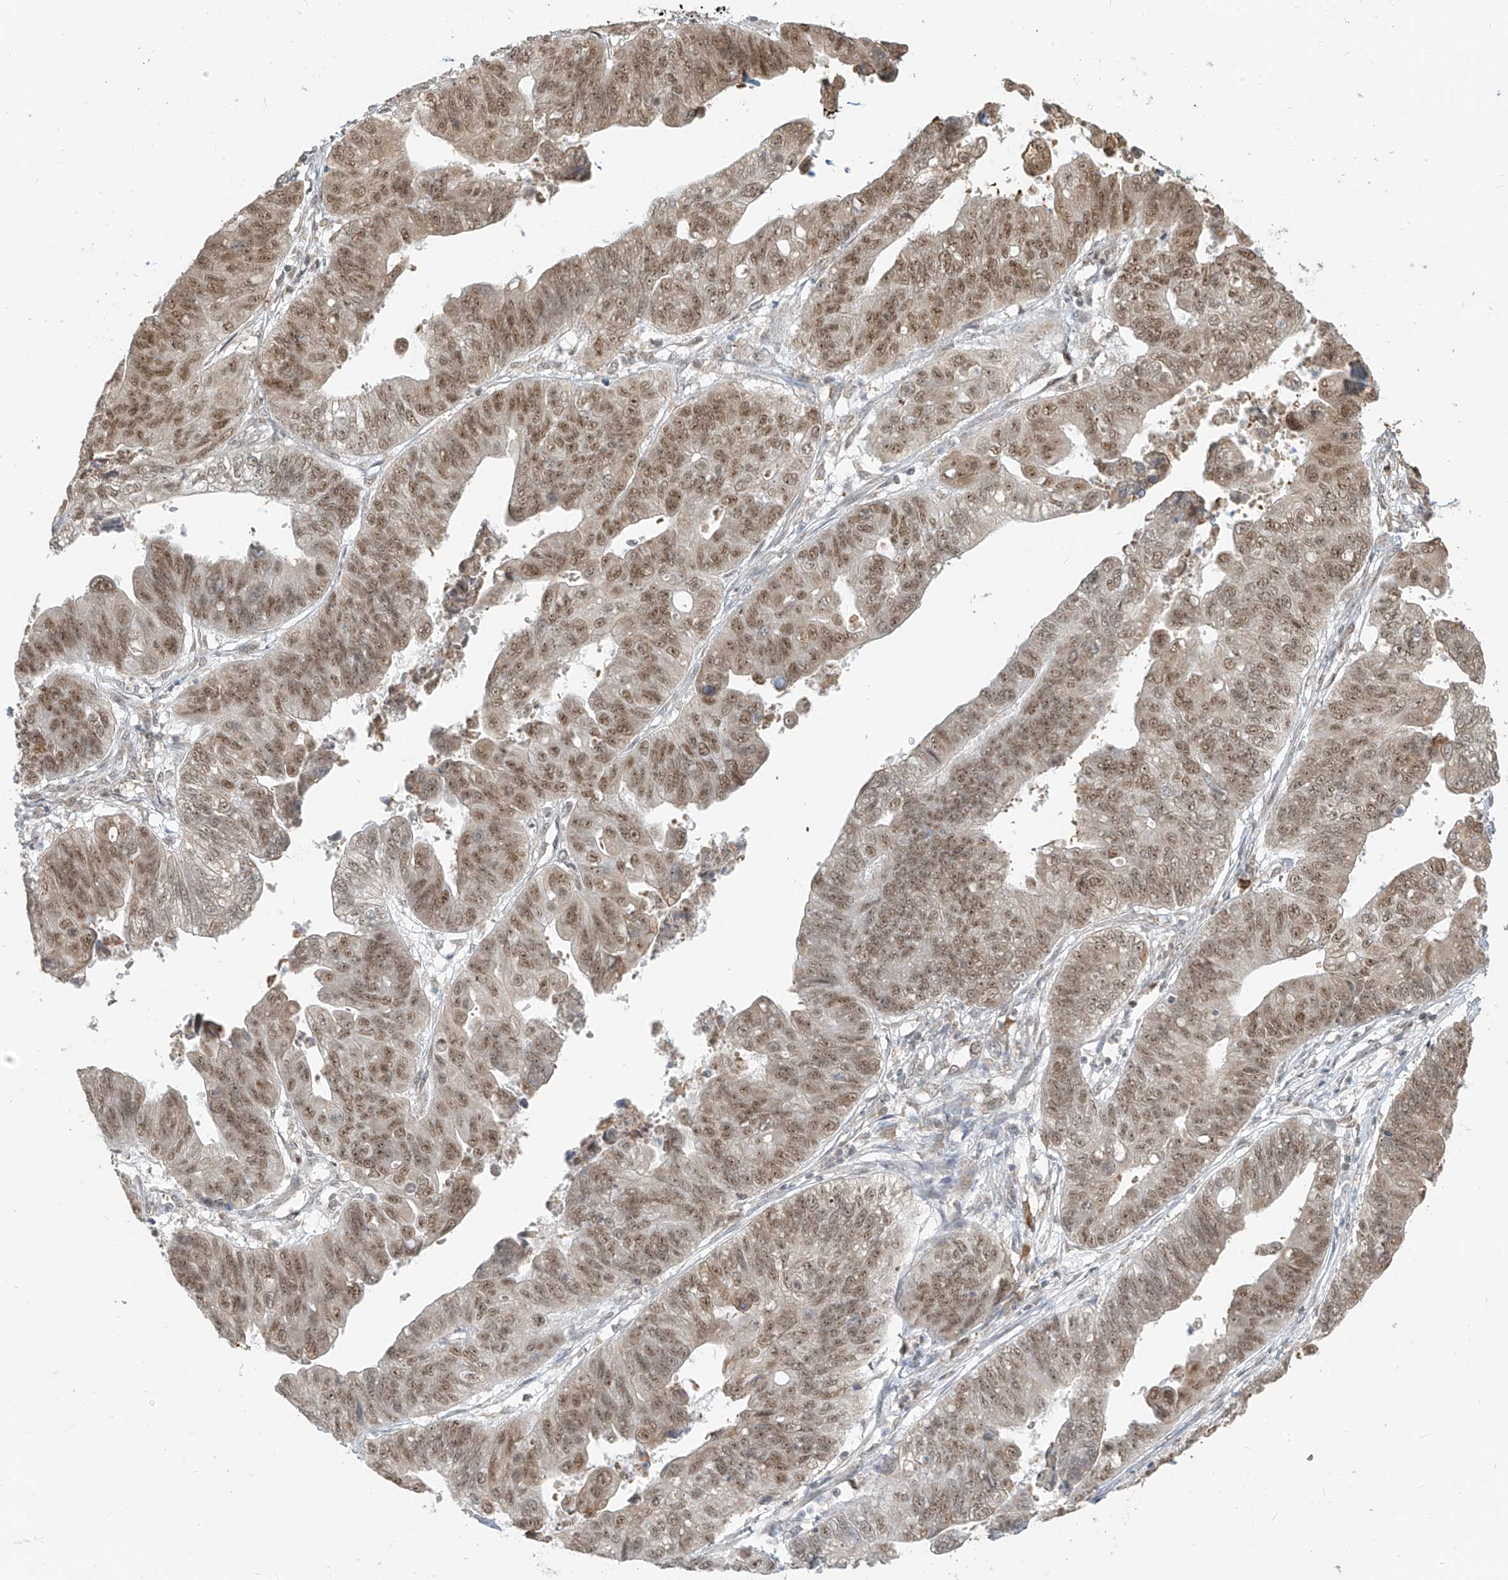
{"staining": {"intensity": "moderate", "quantity": ">75%", "location": "nuclear"}, "tissue": "stomach cancer", "cell_type": "Tumor cells", "image_type": "cancer", "snomed": [{"axis": "morphology", "description": "Adenocarcinoma, NOS"}, {"axis": "topography", "description": "Stomach"}], "caption": "The histopathology image shows immunohistochemical staining of adenocarcinoma (stomach). There is moderate nuclear positivity is present in approximately >75% of tumor cells.", "gene": "ZMYM2", "patient": {"sex": "male", "age": 59}}